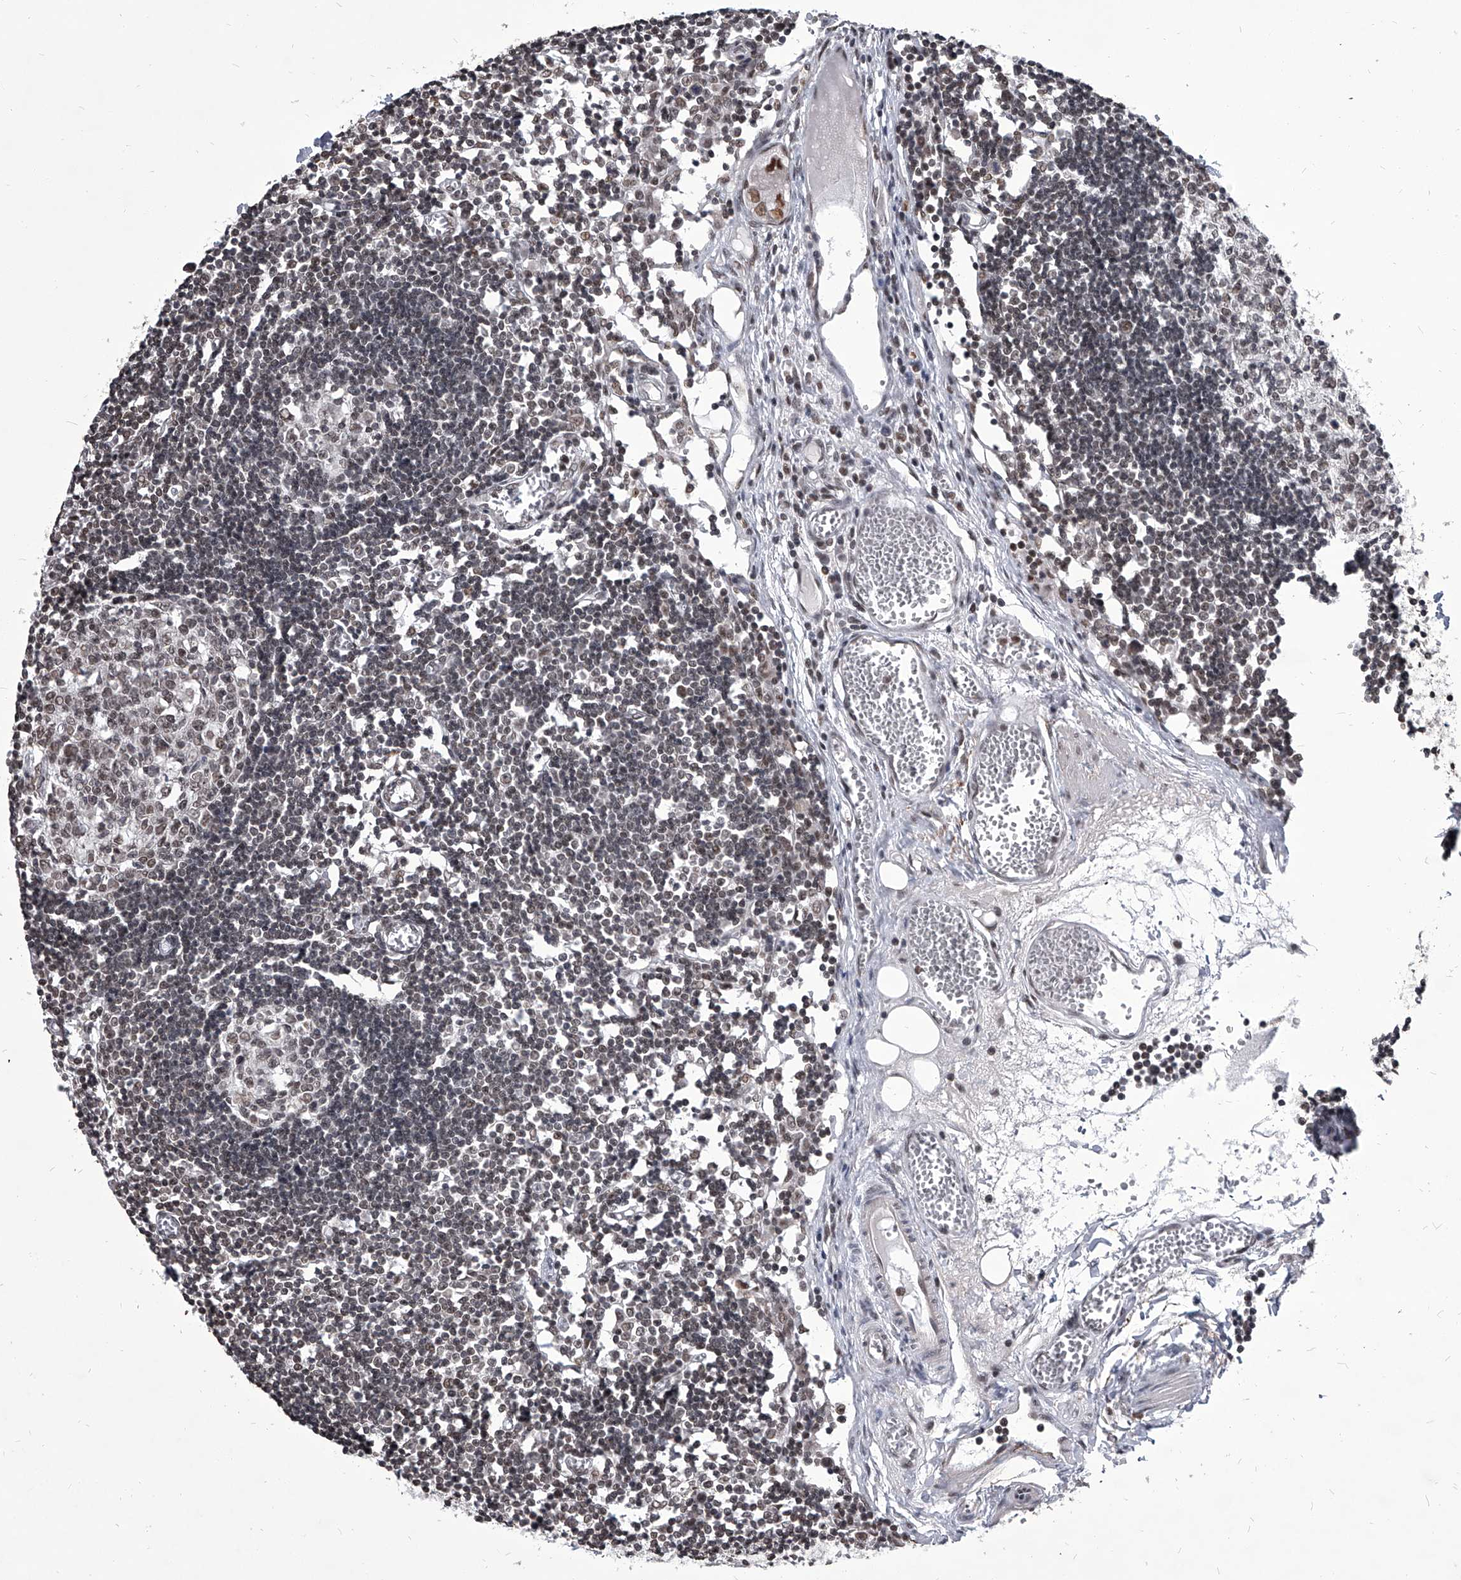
{"staining": {"intensity": "weak", "quantity": "25%-75%", "location": "nuclear"}, "tissue": "lymph node", "cell_type": "Germinal center cells", "image_type": "normal", "snomed": [{"axis": "morphology", "description": "Normal tissue, NOS"}, {"axis": "topography", "description": "Lymph node"}], "caption": "Immunohistochemical staining of normal lymph node demonstrates low levels of weak nuclear positivity in about 25%-75% of germinal center cells. (Brightfield microscopy of DAB IHC at high magnification).", "gene": "PPIL4", "patient": {"sex": "female", "age": 11}}